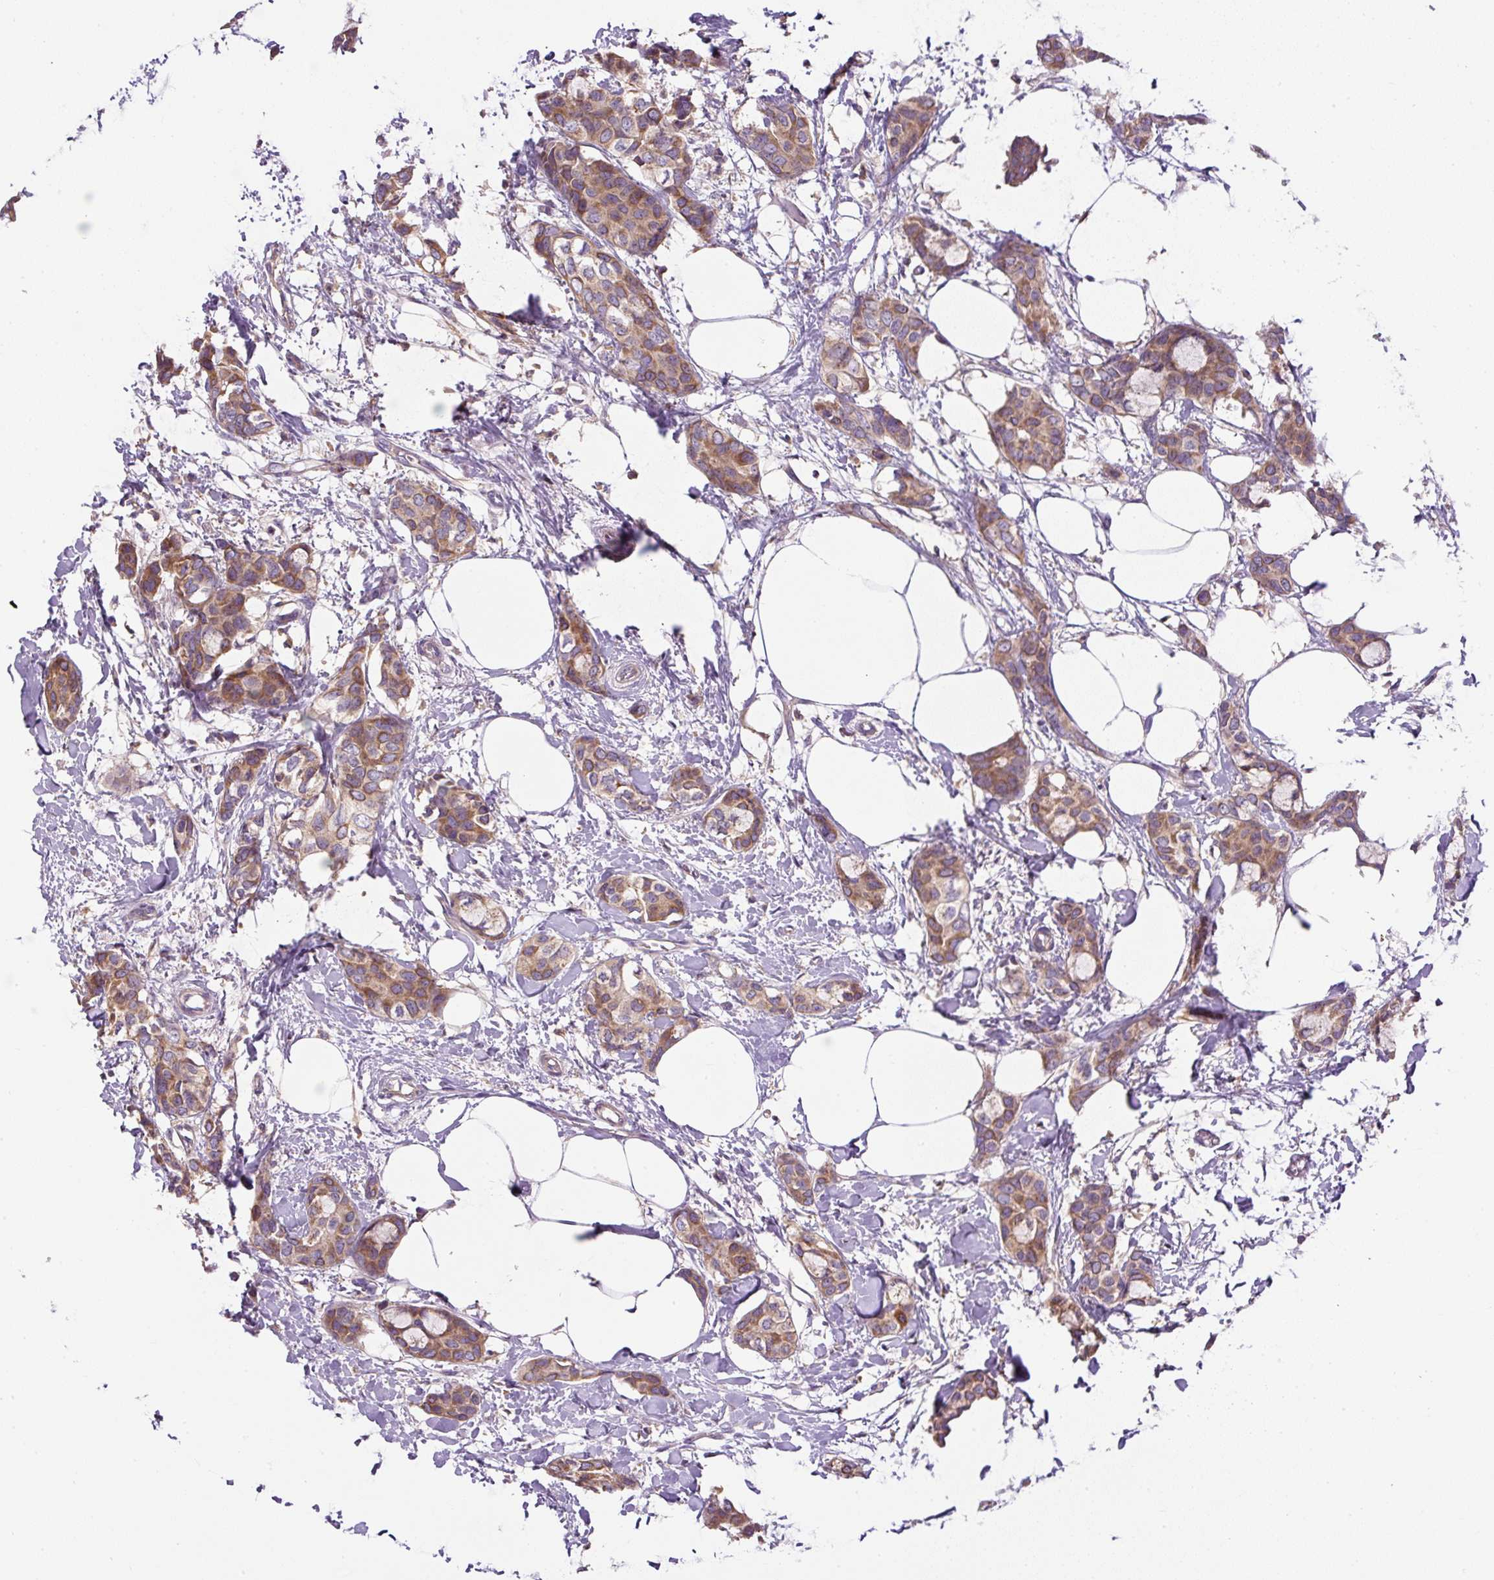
{"staining": {"intensity": "moderate", "quantity": ">75%", "location": "cytoplasmic/membranous"}, "tissue": "breast cancer", "cell_type": "Tumor cells", "image_type": "cancer", "snomed": [{"axis": "morphology", "description": "Duct carcinoma"}, {"axis": "topography", "description": "Breast"}], "caption": "About >75% of tumor cells in human intraductal carcinoma (breast) show moderate cytoplasmic/membranous protein expression as visualized by brown immunohistochemical staining.", "gene": "CCDC28A", "patient": {"sex": "female", "age": 73}}